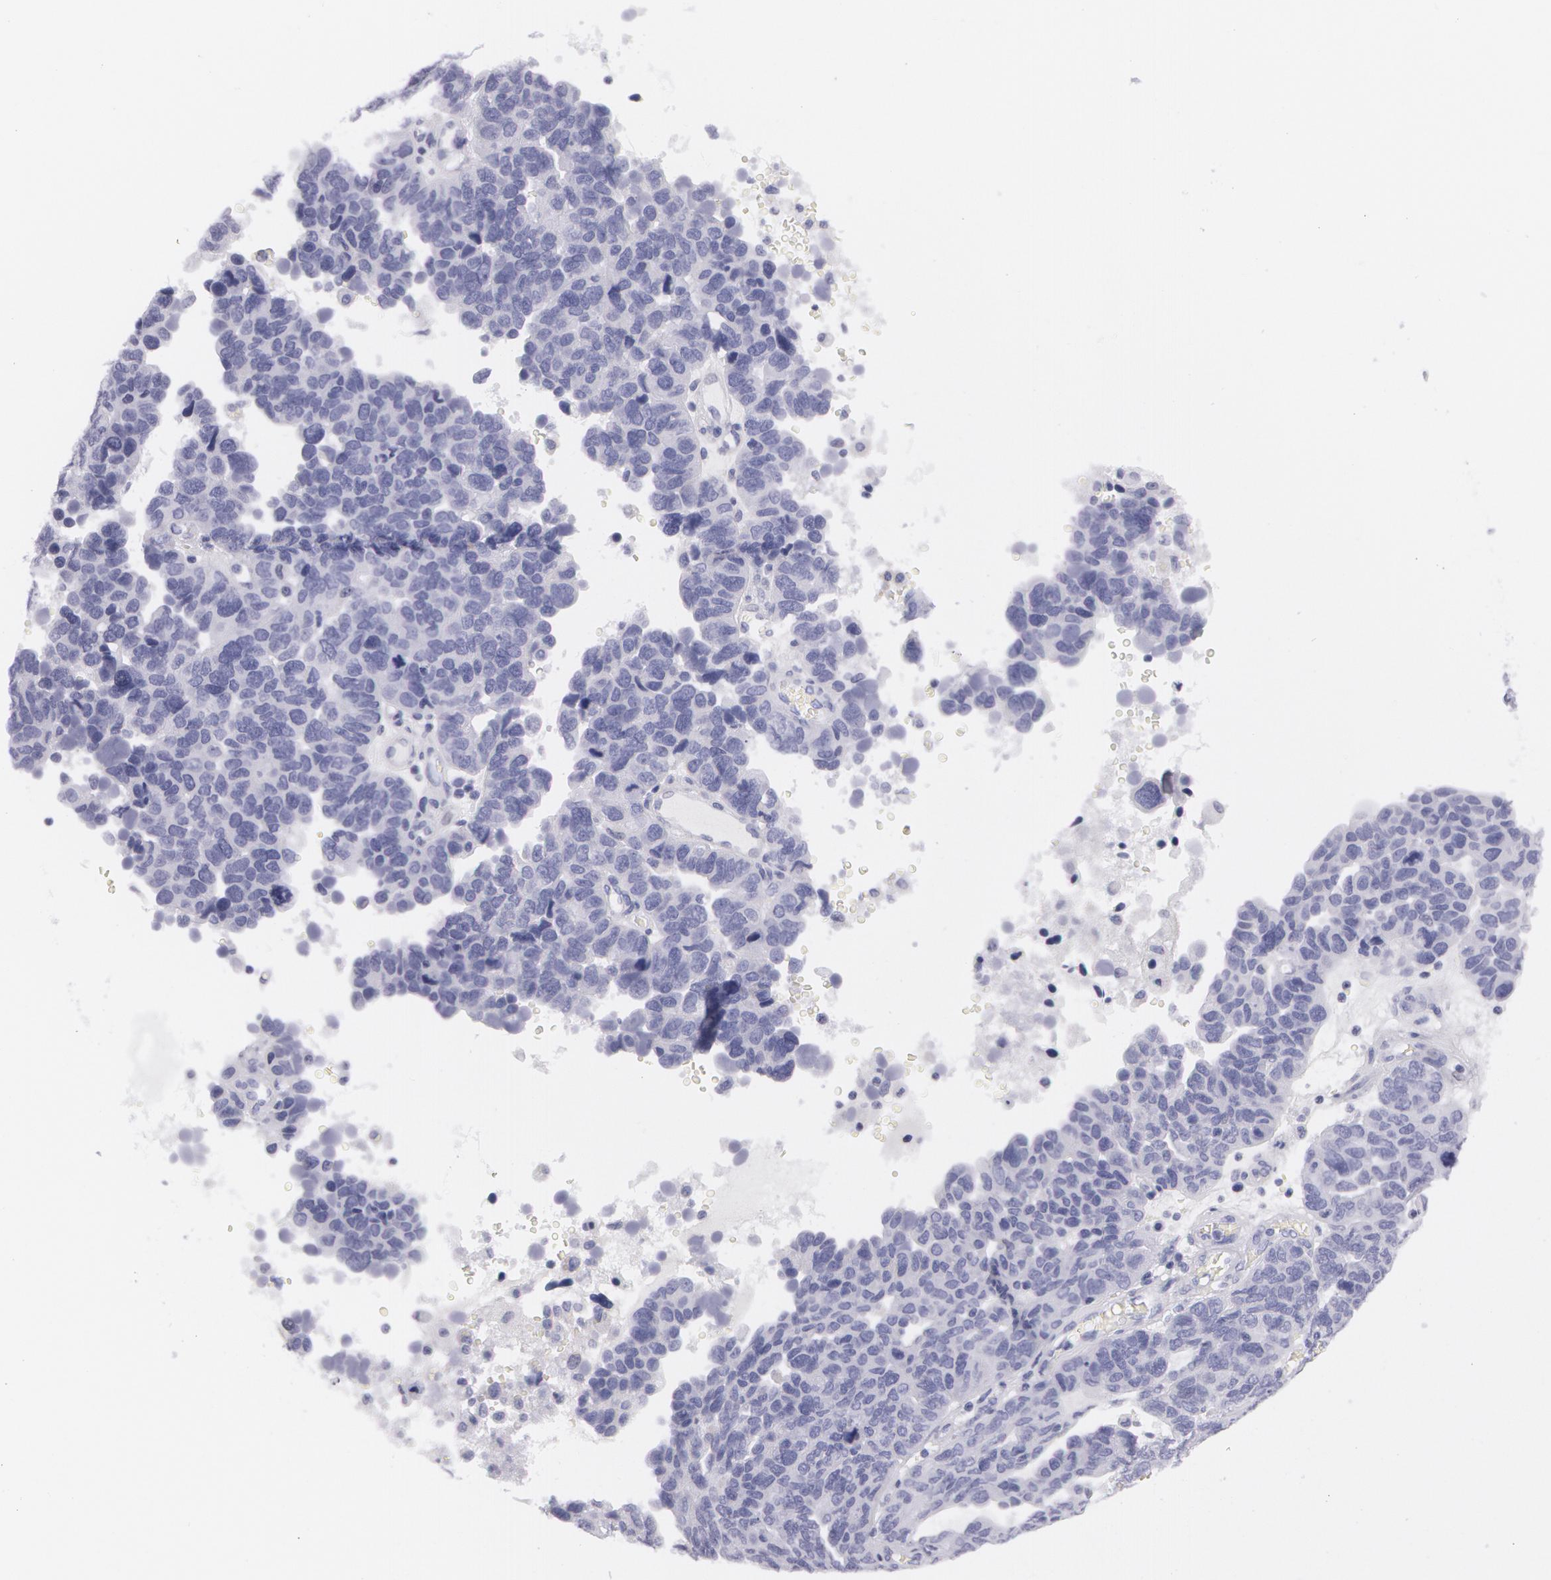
{"staining": {"intensity": "negative", "quantity": "none", "location": "none"}, "tissue": "ovarian cancer", "cell_type": "Tumor cells", "image_type": "cancer", "snomed": [{"axis": "morphology", "description": "Cystadenocarcinoma, serous, NOS"}, {"axis": "topography", "description": "Ovary"}], "caption": "The photomicrograph shows no staining of tumor cells in ovarian cancer.", "gene": "AMACR", "patient": {"sex": "female", "age": 64}}